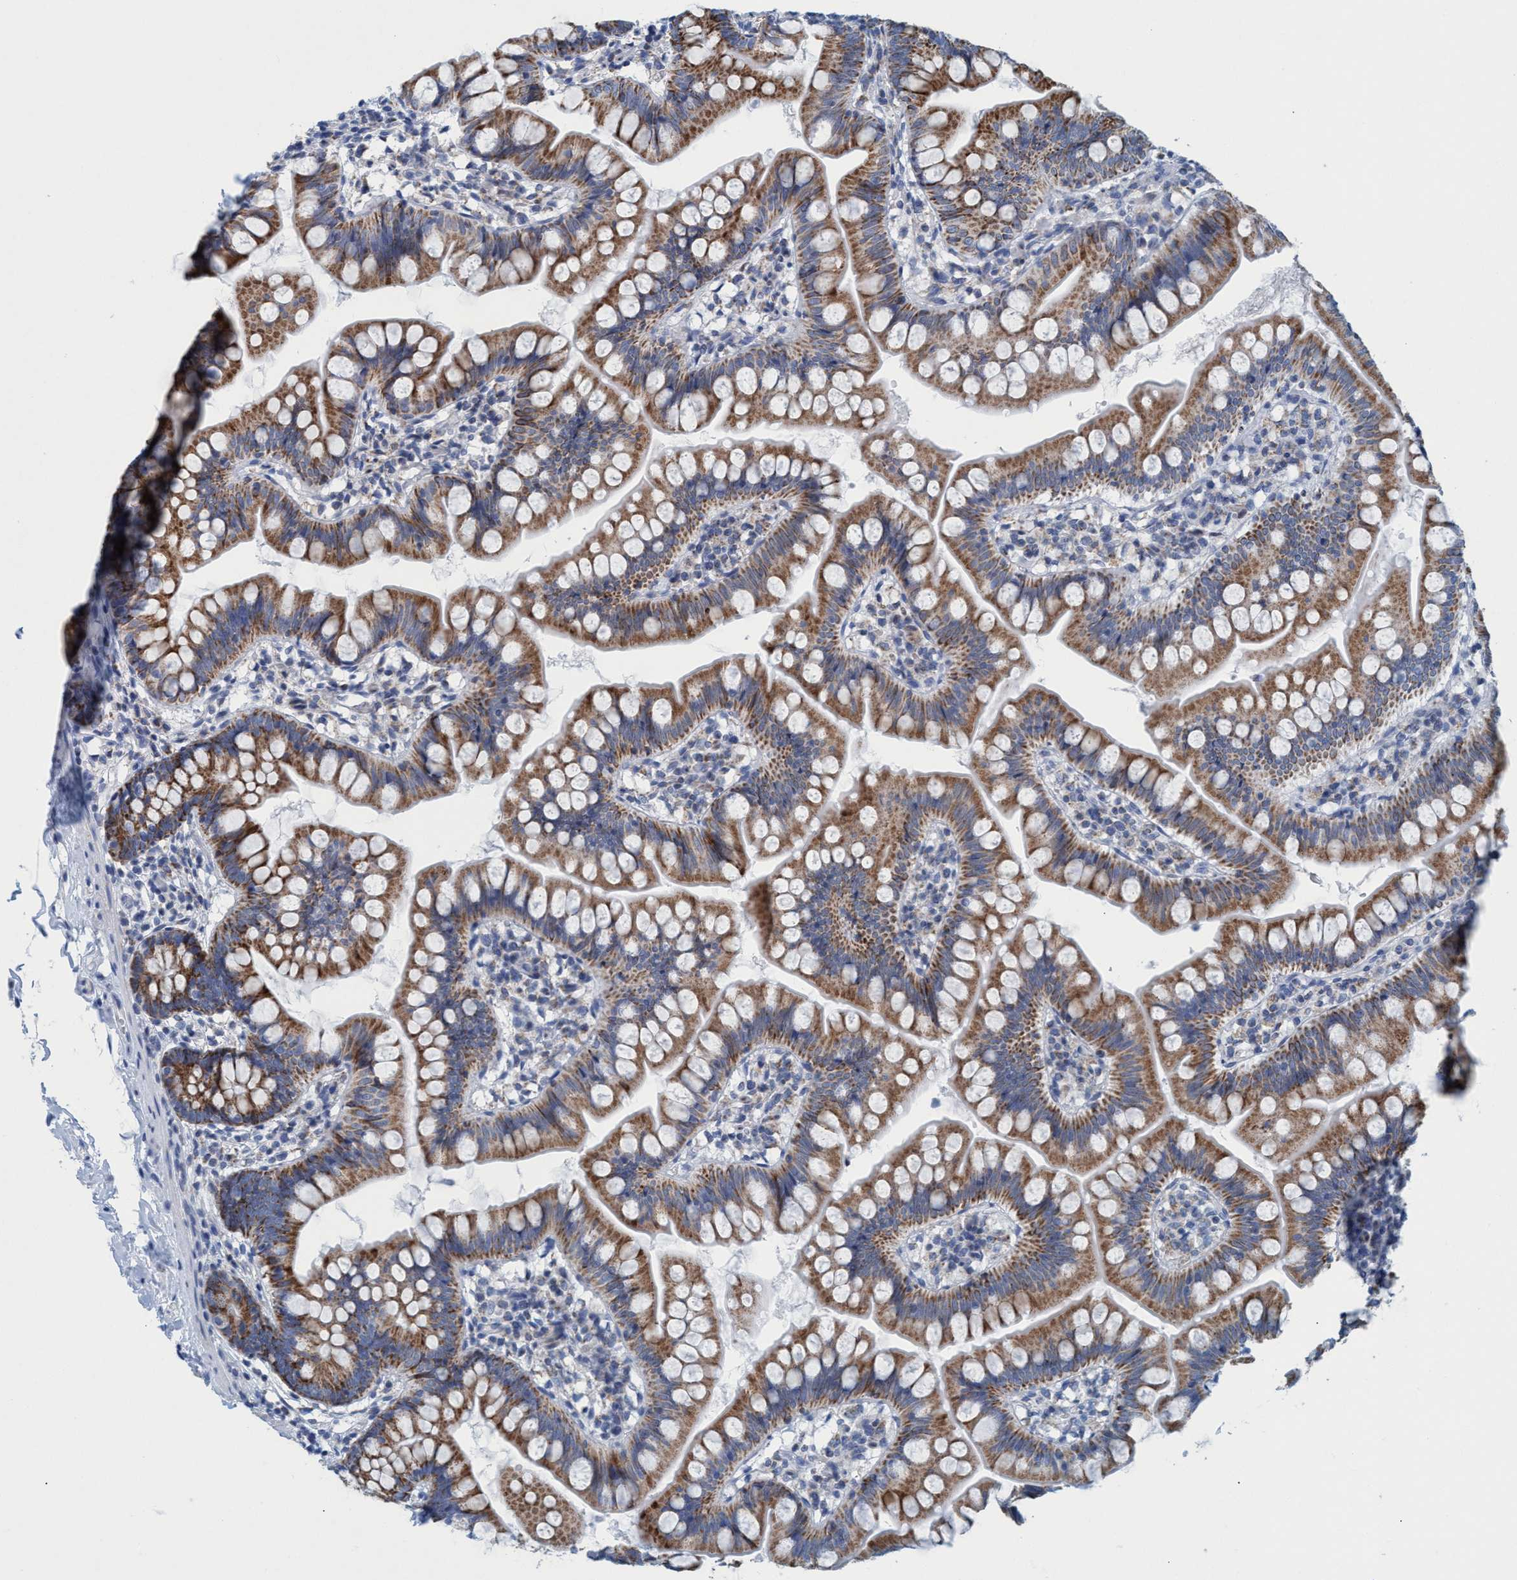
{"staining": {"intensity": "moderate", "quantity": ">75%", "location": "cytoplasmic/membranous"}, "tissue": "small intestine", "cell_type": "Glandular cells", "image_type": "normal", "snomed": [{"axis": "morphology", "description": "Normal tissue, NOS"}, {"axis": "topography", "description": "Small intestine"}], "caption": "Approximately >75% of glandular cells in normal small intestine show moderate cytoplasmic/membranous protein expression as visualized by brown immunohistochemical staining.", "gene": "GGA3", "patient": {"sex": "male", "age": 7}}